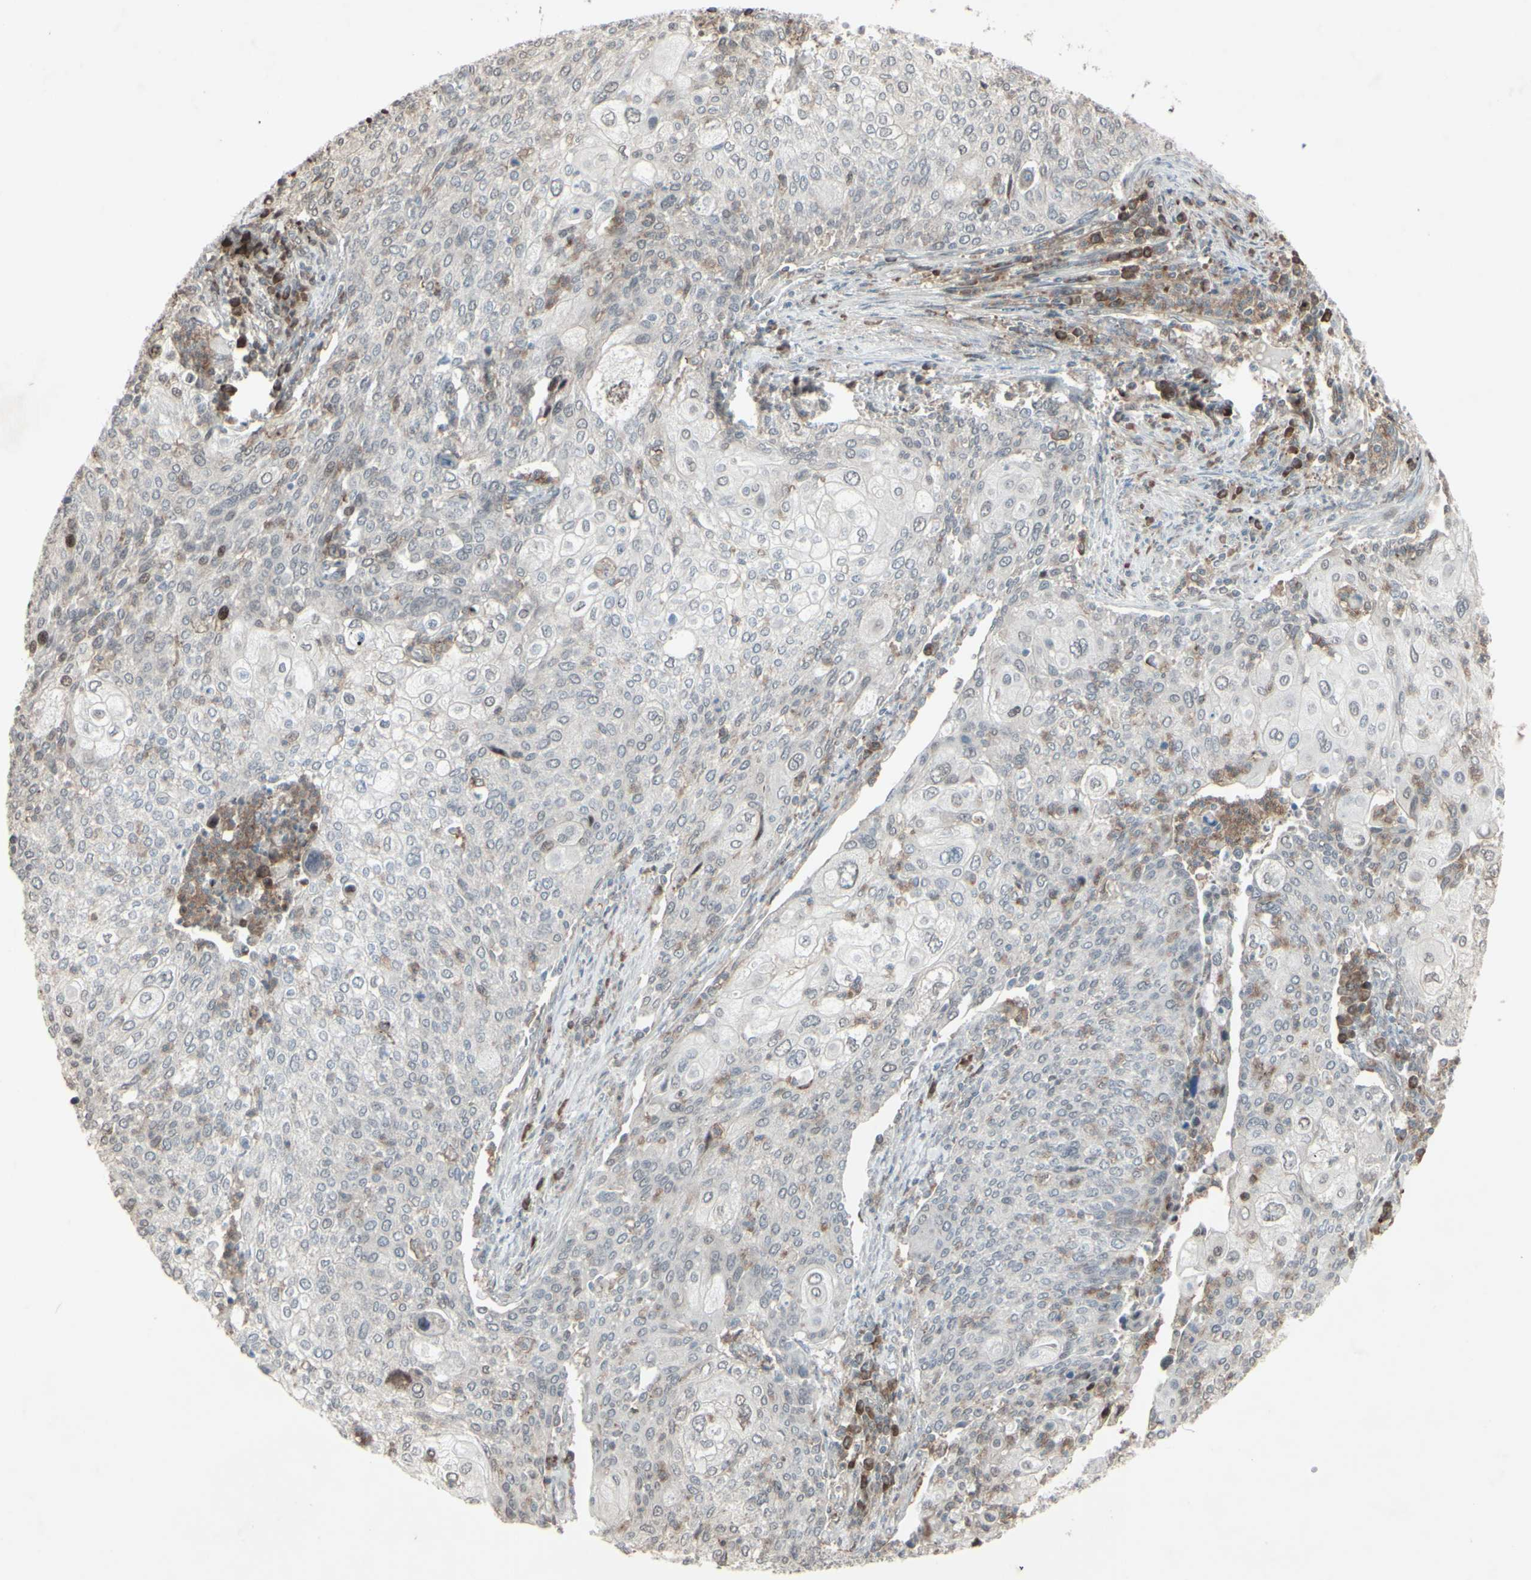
{"staining": {"intensity": "negative", "quantity": "none", "location": "none"}, "tissue": "cervical cancer", "cell_type": "Tumor cells", "image_type": "cancer", "snomed": [{"axis": "morphology", "description": "Squamous cell carcinoma, NOS"}, {"axis": "topography", "description": "Cervix"}], "caption": "Immunohistochemical staining of cervical cancer (squamous cell carcinoma) reveals no significant expression in tumor cells.", "gene": "CD33", "patient": {"sex": "female", "age": 40}}